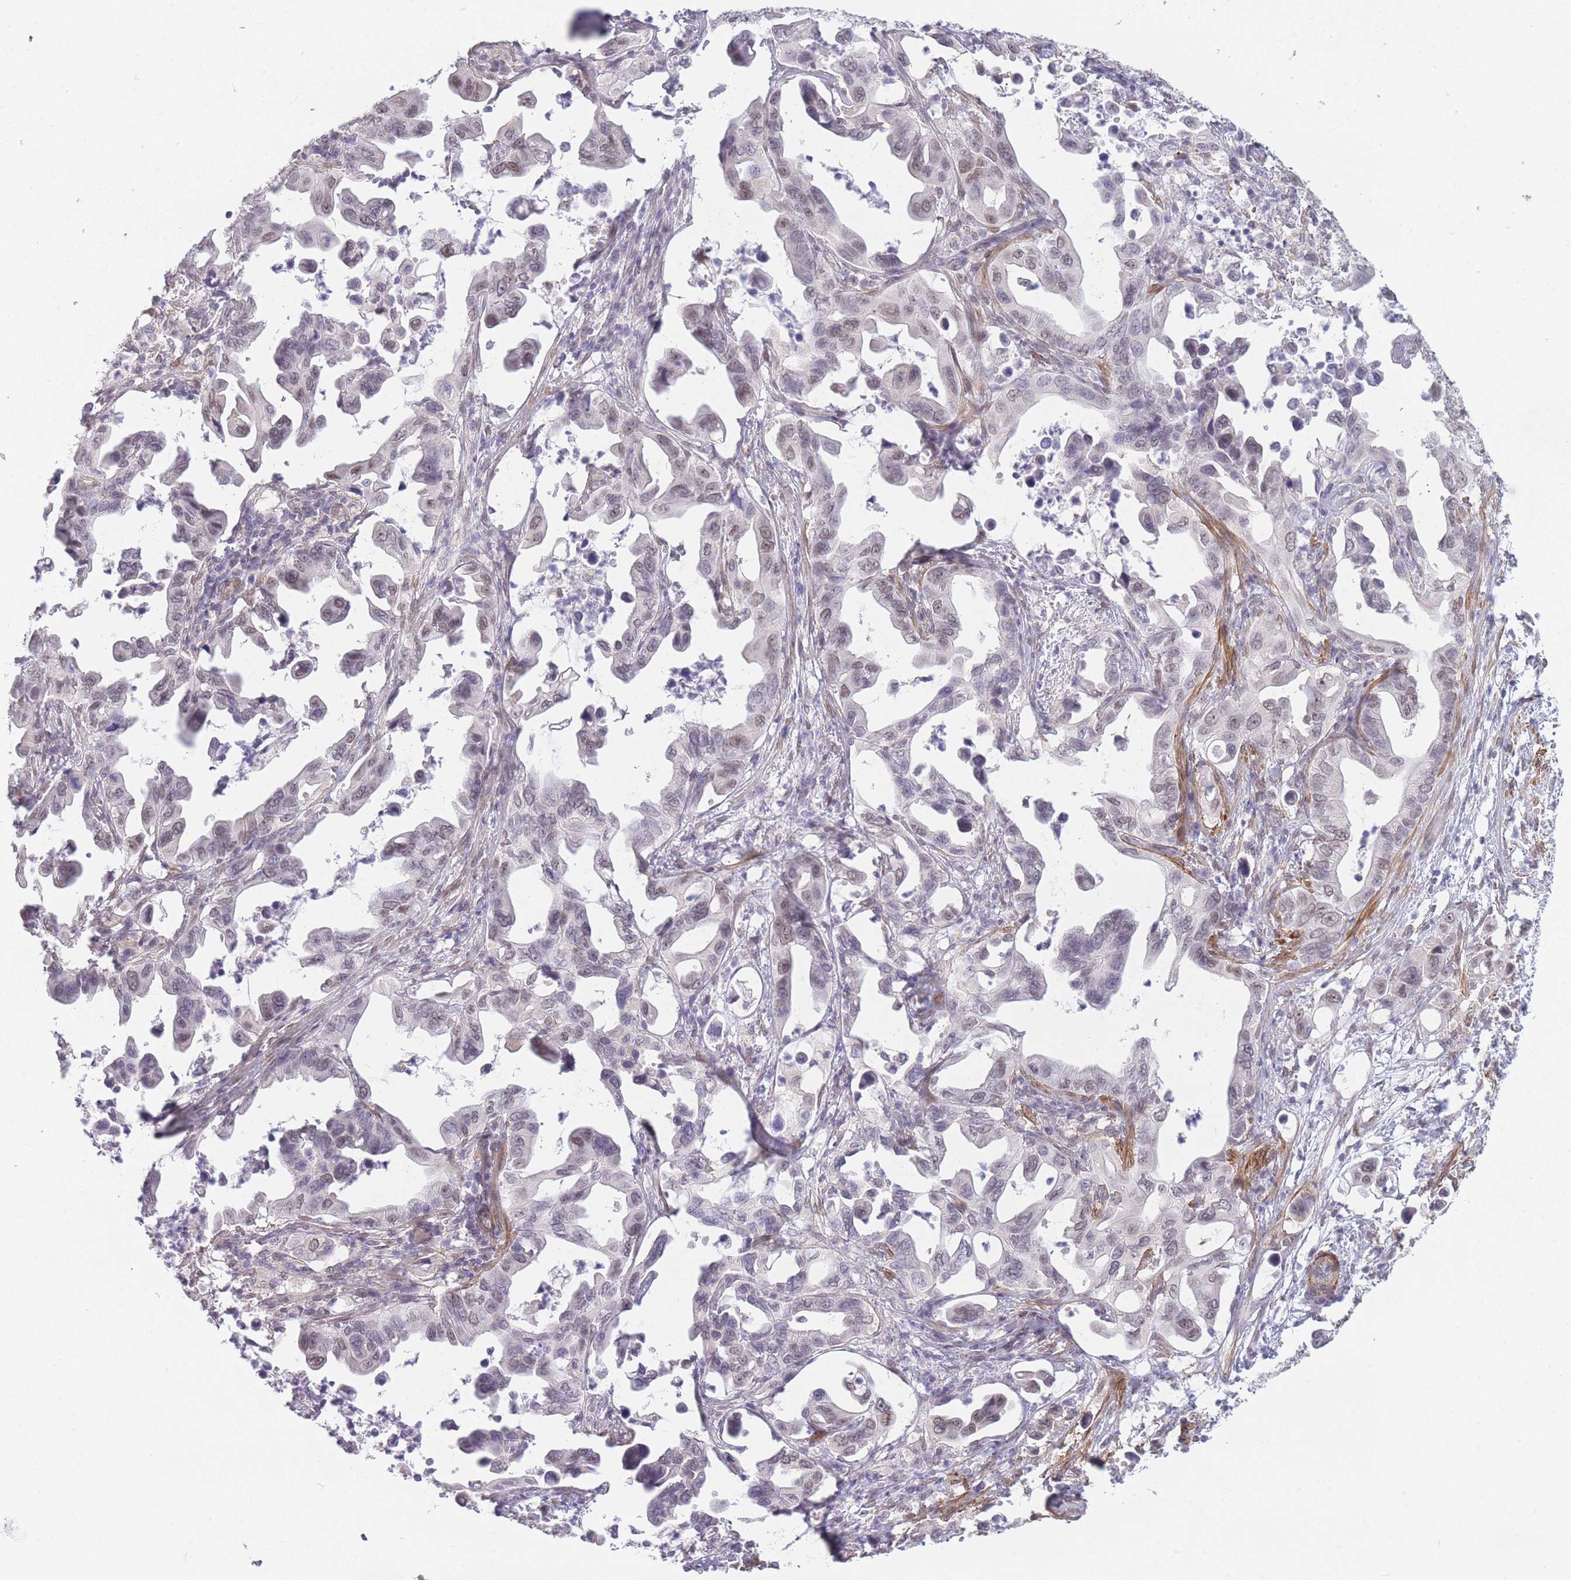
{"staining": {"intensity": "moderate", "quantity": "25%-75%", "location": "nuclear"}, "tissue": "pancreatic cancer", "cell_type": "Tumor cells", "image_type": "cancer", "snomed": [{"axis": "morphology", "description": "Adenocarcinoma, NOS"}, {"axis": "topography", "description": "Pancreas"}], "caption": "A histopathology image showing moderate nuclear expression in approximately 25%-75% of tumor cells in pancreatic cancer, as visualized by brown immunohistochemical staining.", "gene": "SIN3B", "patient": {"sex": "male", "age": 61}}